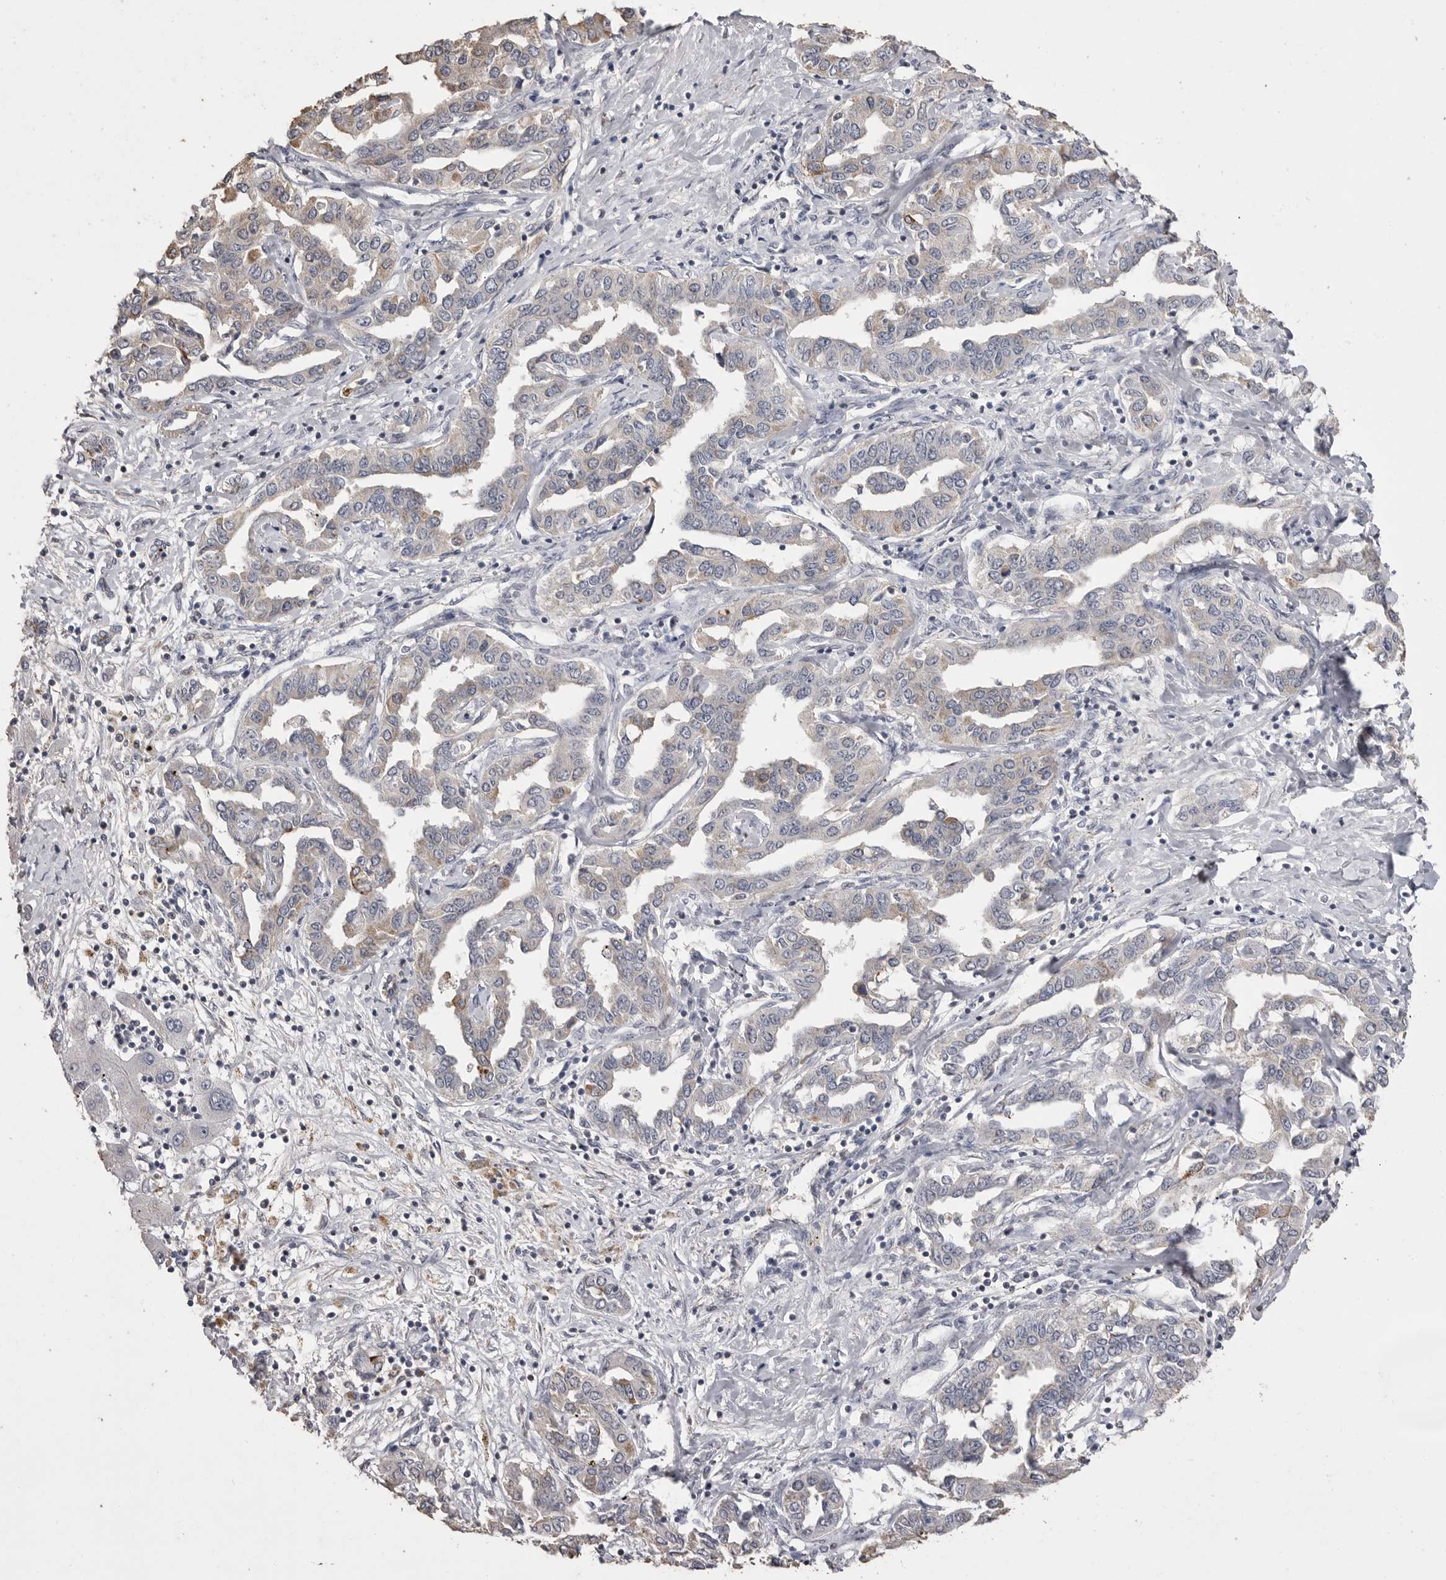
{"staining": {"intensity": "weak", "quantity": "25%-75%", "location": "cytoplasmic/membranous"}, "tissue": "liver cancer", "cell_type": "Tumor cells", "image_type": "cancer", "snomed": [{"axis": "morphology", "description": "Cholangiocarcinoma"}, {"axis": "topography", "description": "Liver"}], "caption": "Protein expression analysis of human liver cancer (cholangiocarcinoma) reveals weak cytoplasmic/membranous positivity in approximately 25%-75% of tumor cells. (IHC, brightfield microscopy, high magnification).", "gene": "MMP7", "patient": {"sex": "male", "age": 59}}